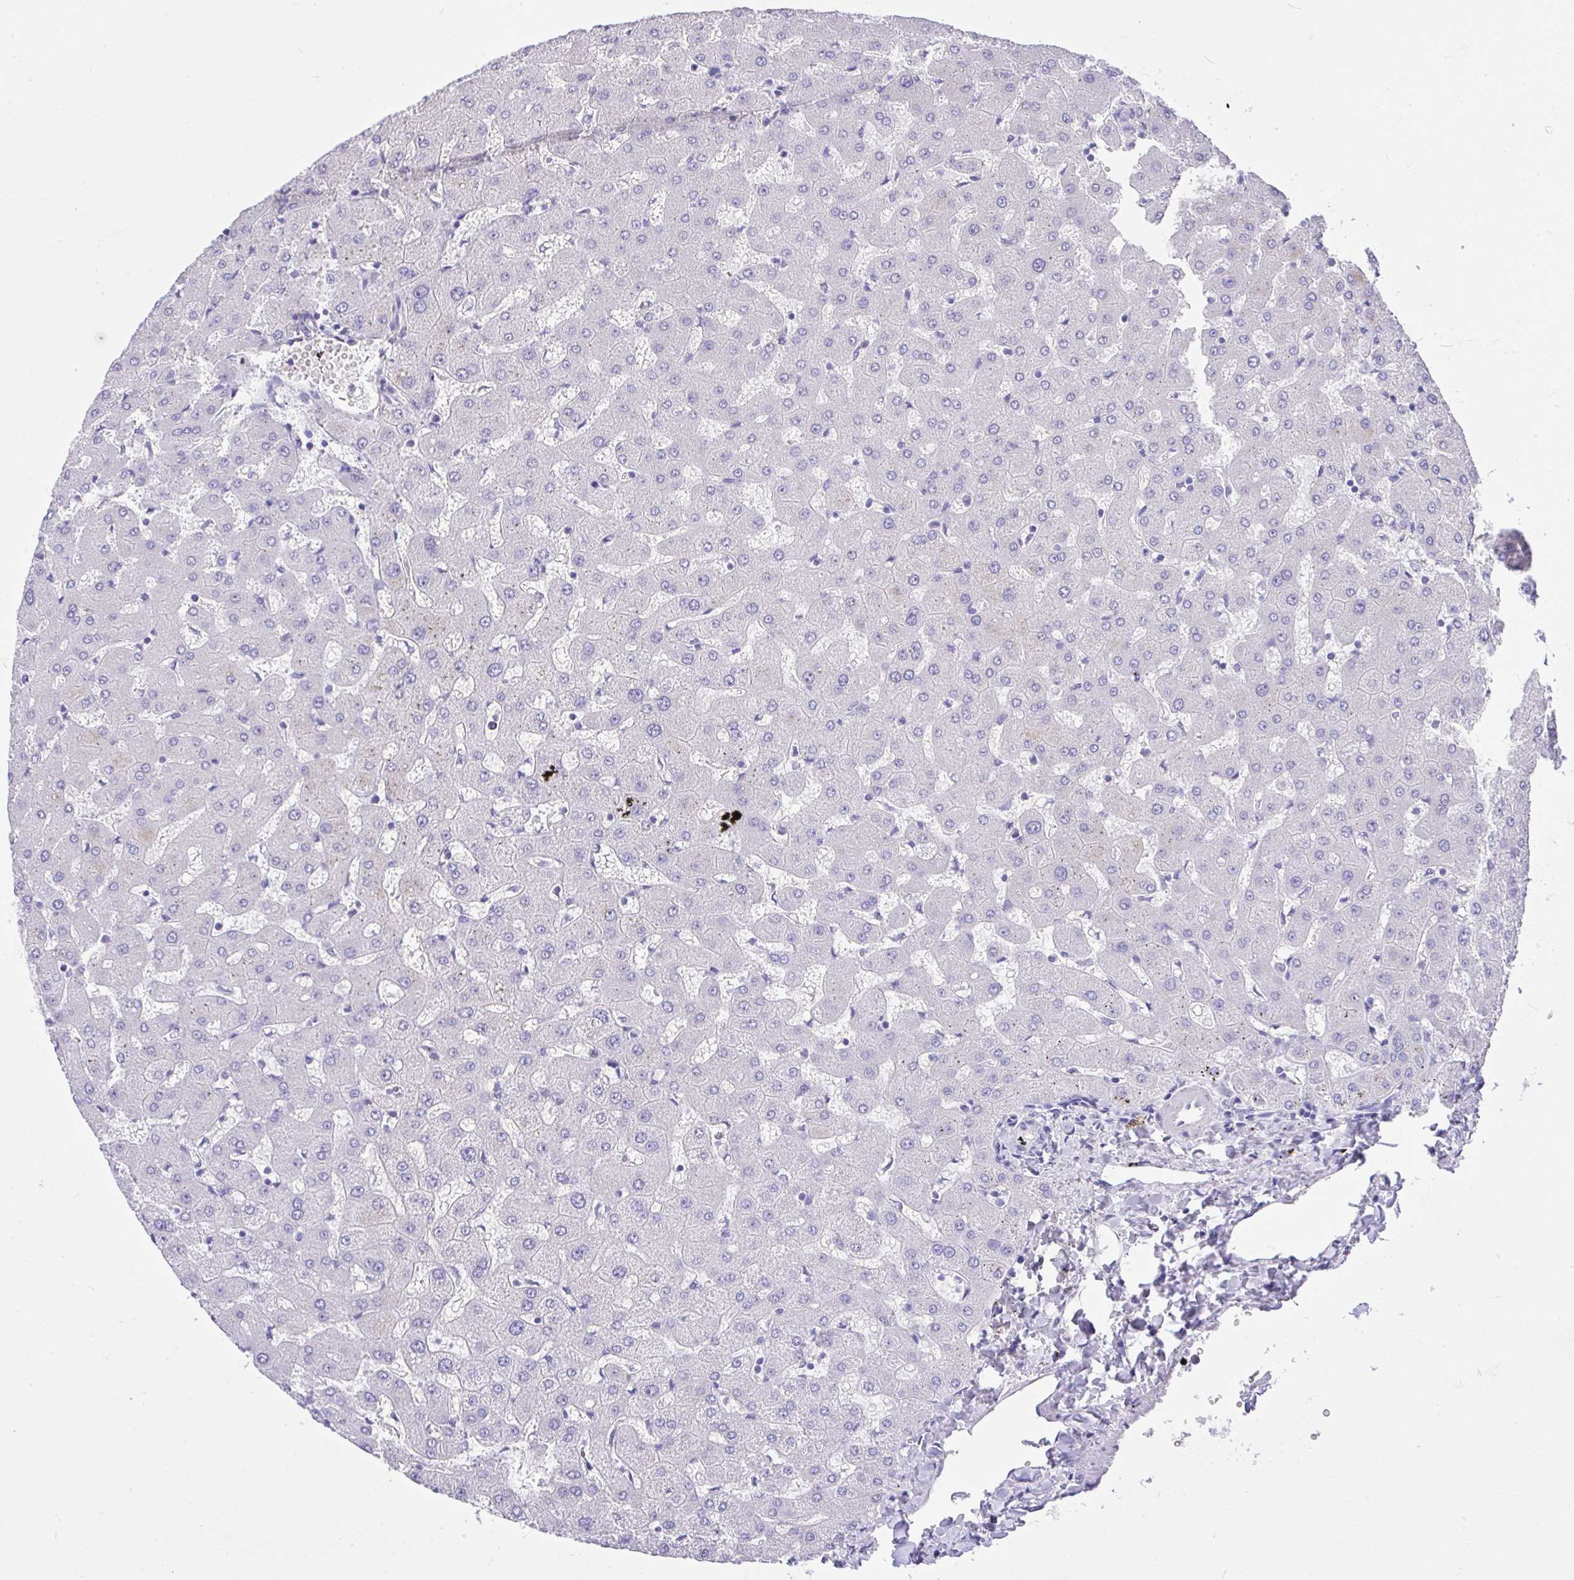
{"staining": {"intensity": "negative", "quantity": "none", "location": "none"}, "tissue": "liver", "cell_type": "Cholangiocytes", "image_type": "normal", "snomed": [{"axis": "morphology", "description": "Normal tissue, NOS"}, {"axis": "topography", "description": "Liver"}], "caption": "An IHC photomicrograph of normal liver is shown. There is no staining in cholangiocytes of liver.", "gene": "MS4A12", "patient": {"sex": "female", "age": 63}}